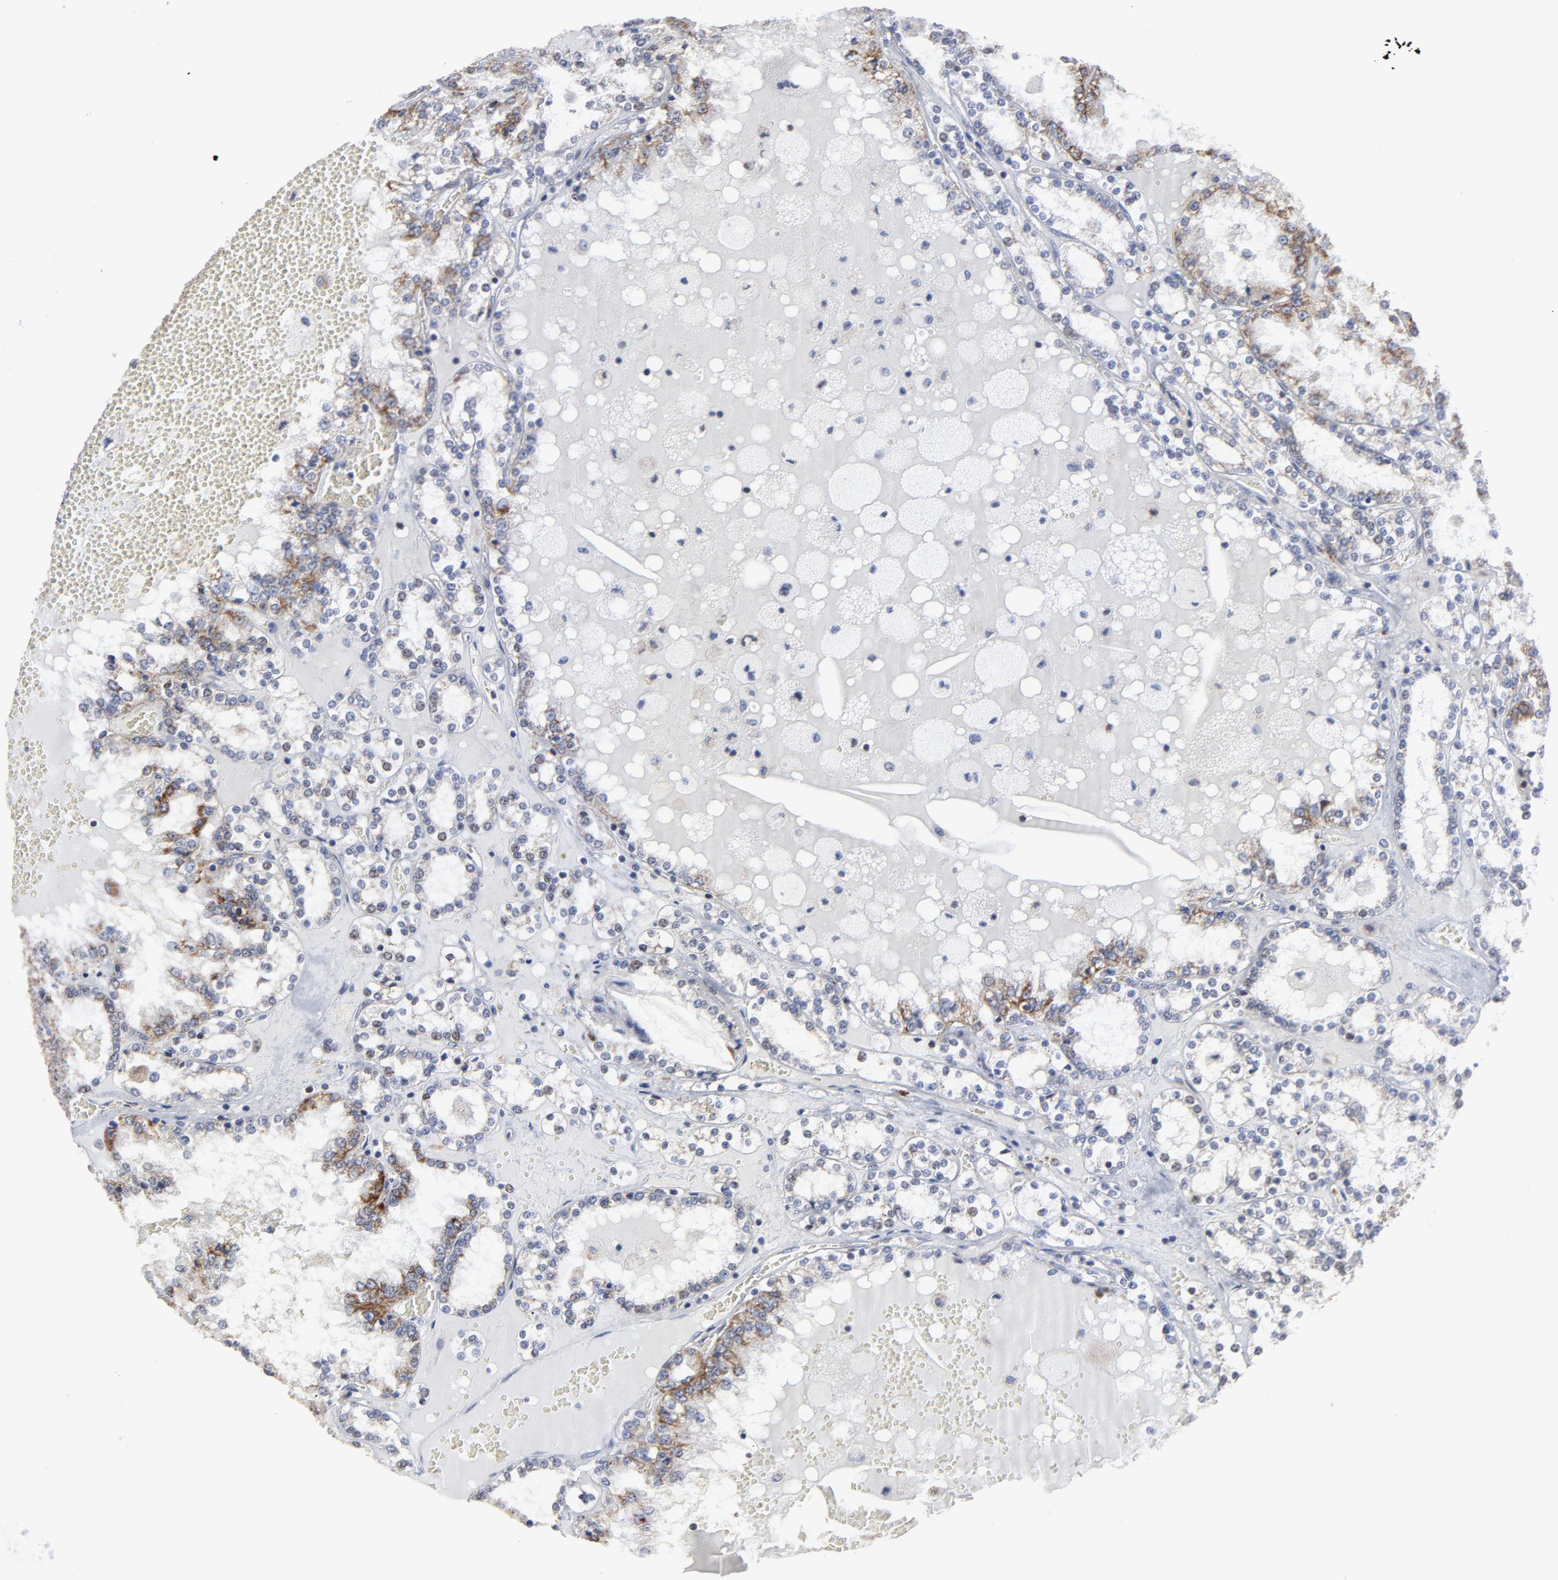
{"staining": {"intensity": "moderate", "quantity": "25%-75%", "location": "cytoplasmic/membranous"}, "tissue": "renal cancer", "cell_type": "Tumor cells", "image_type": "cancer", "snomed": [{"axis": "morphology", "description": "Adenocarcinoma, NOS"}, {"axis": "topography", "description": "Kidney"}], "caption": "This is a histology image of immunohistochemistry staining of renal cancer (adenocarcinoma), which shows moderate expression in the cytoplasmic/membranous of tumor cells.", "gene": "TXNRD2", "patient": {"sex": "female", "age": 56}}